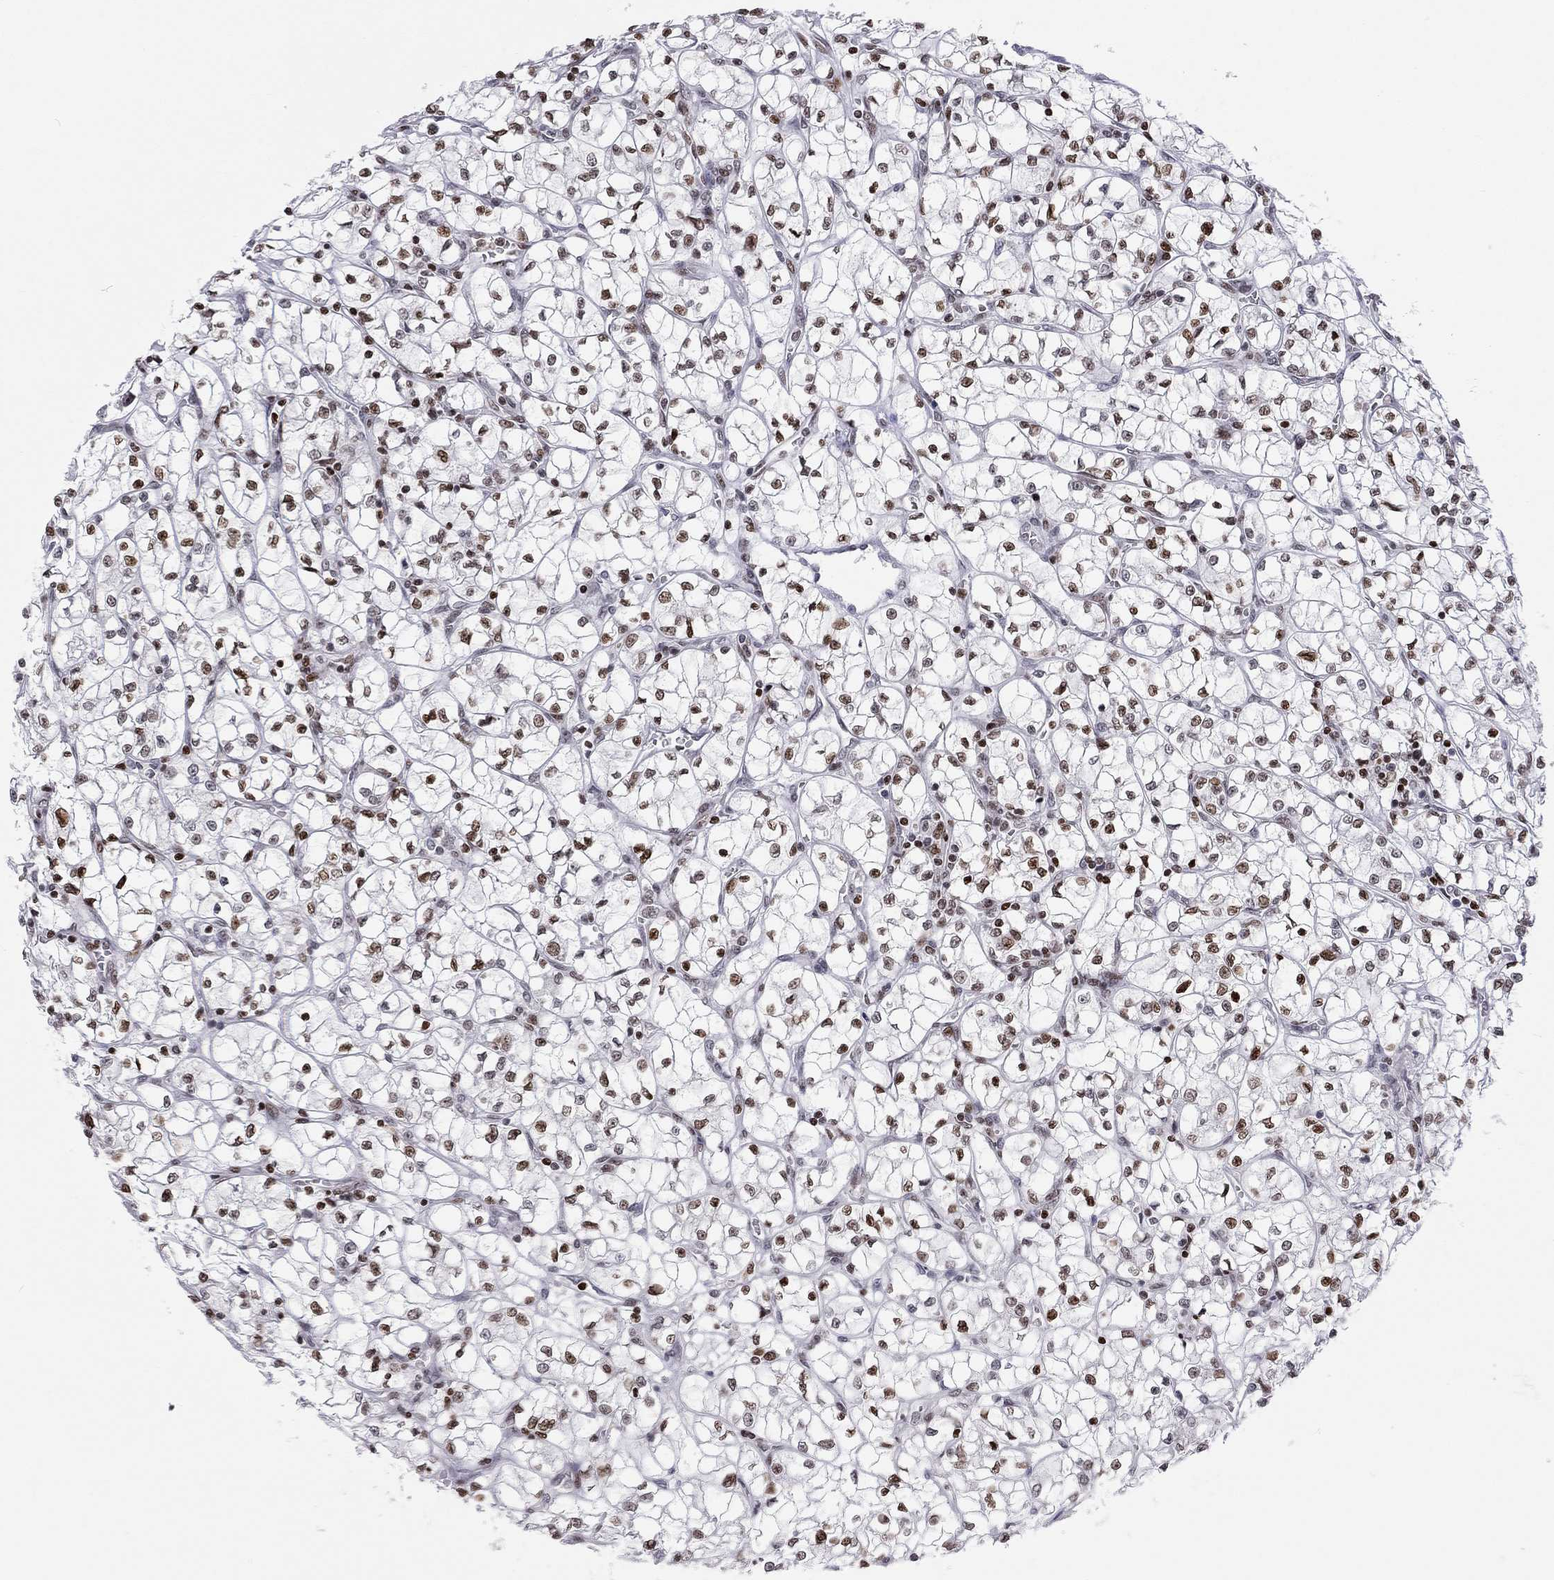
{"staining": {"intensity": "moderate", "quantity": "25%-75%", "location": "nuclear"}, "tissue": "renal cancer", "cell_type": "Tumor cells", "image_type": "cancer", "snomed": [{"axis": "morphology", "description": "Adenocarcinoma, NOS"}, {"axis": "topography", "description": "Kidney"}], "caption": "A brown stain shows moderate nuclear positivity of a protein in human renal cancer tumor cells.", "gene": "H2AX", "patient": {"sex": "female", "age": 64}}